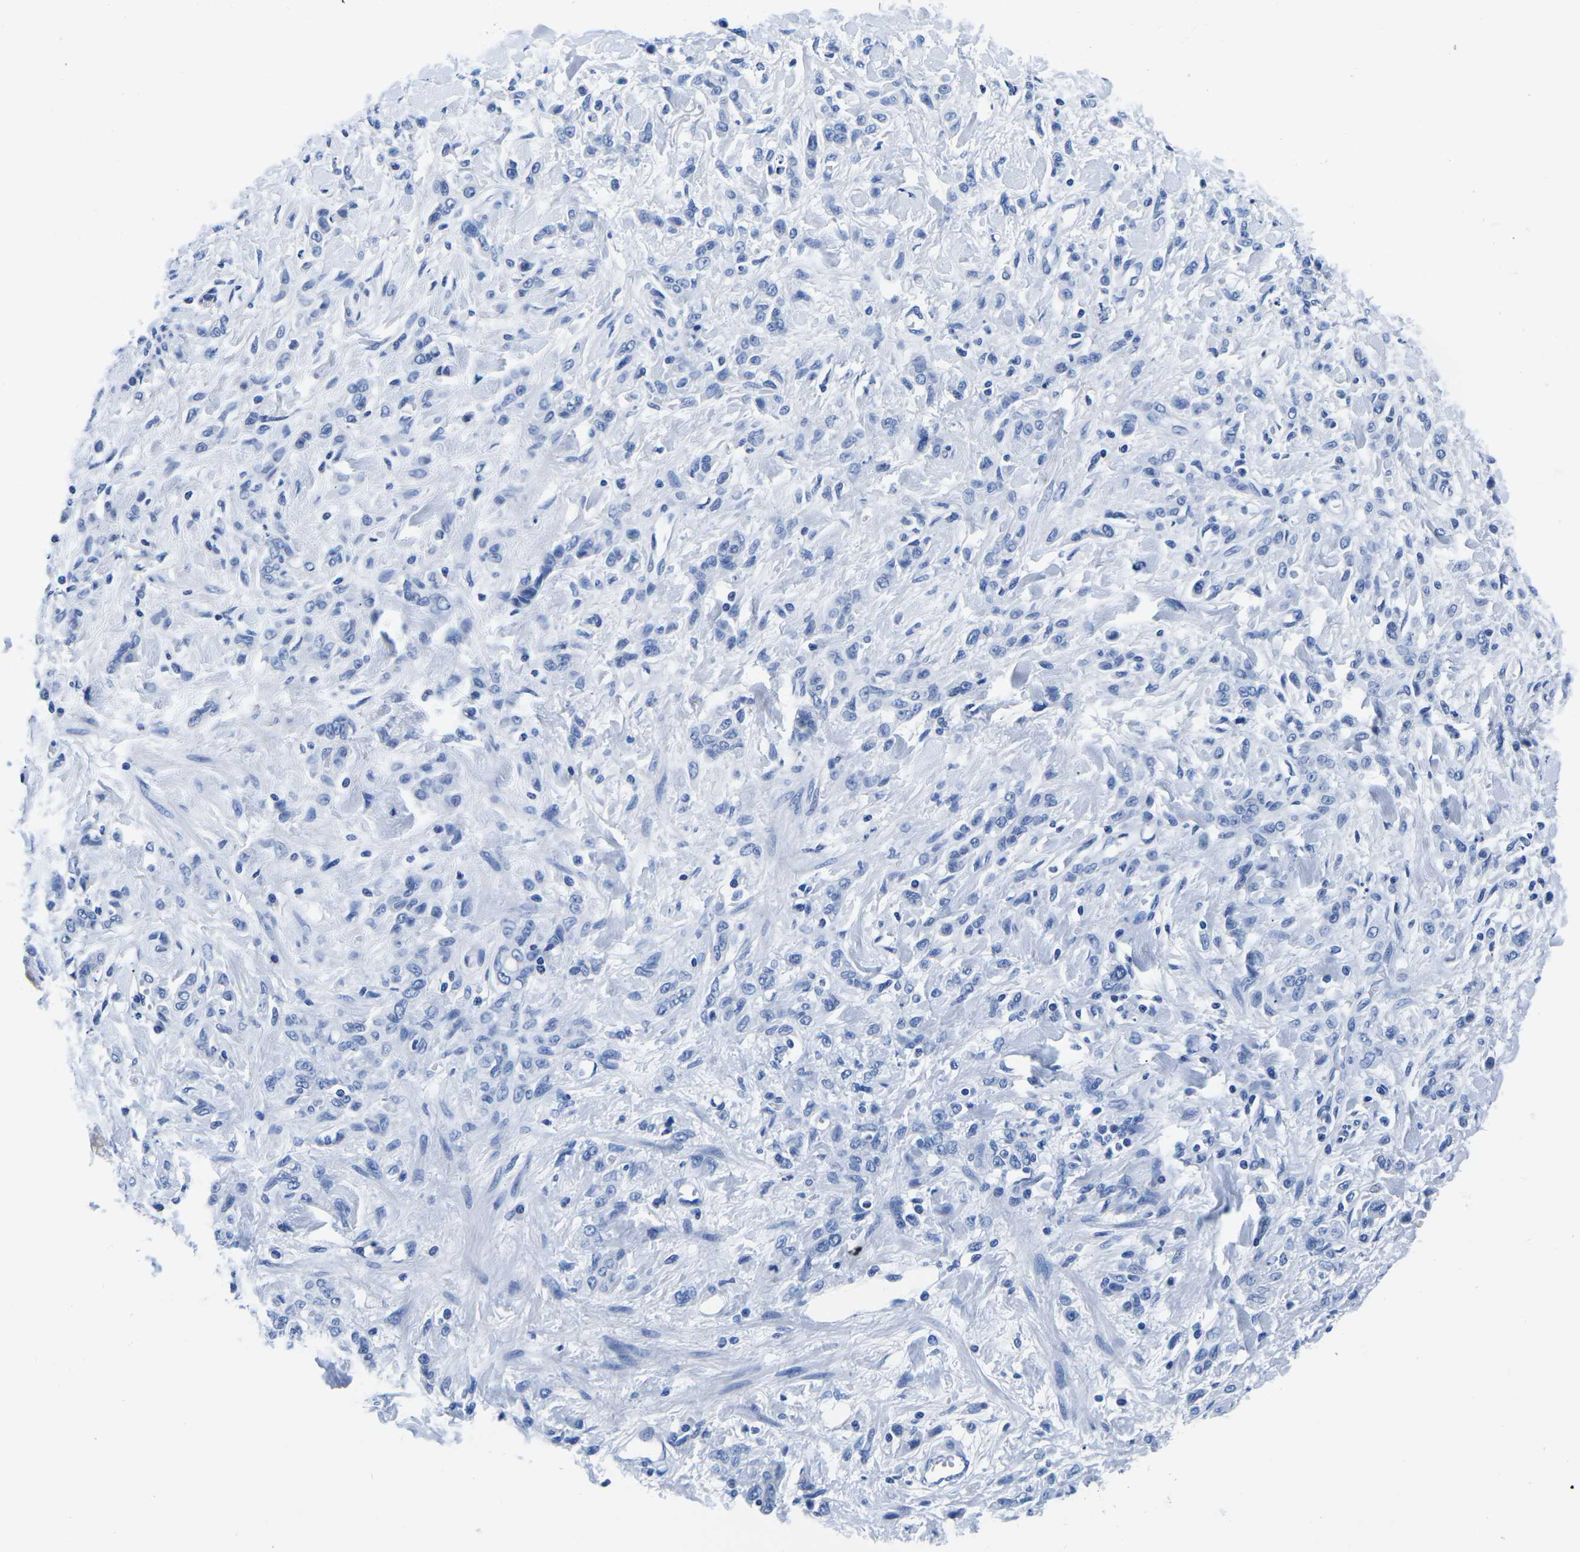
{"staining": {"intensity": "negative", "quantity": "none", "location": "none"}, "tissue": "stomach cancer", "cell_type": "Tumor cells", "image_type": "cancer", "snomed": [{"axis": "morphology", "description": "Normal tissue, NOS"}, {"axis": "morphology", "description": "Adenocarcinoma, NOS"}, {"axis": "topography", "description": "Stomach"}], "caption": "IHC image of neoplastic tissue: stomach cancer stained with DAB exhibits no significant protein positivity in tumor cells.", "gene": "CYP1A2", "patient": {"sex": "male", "age": 82}}